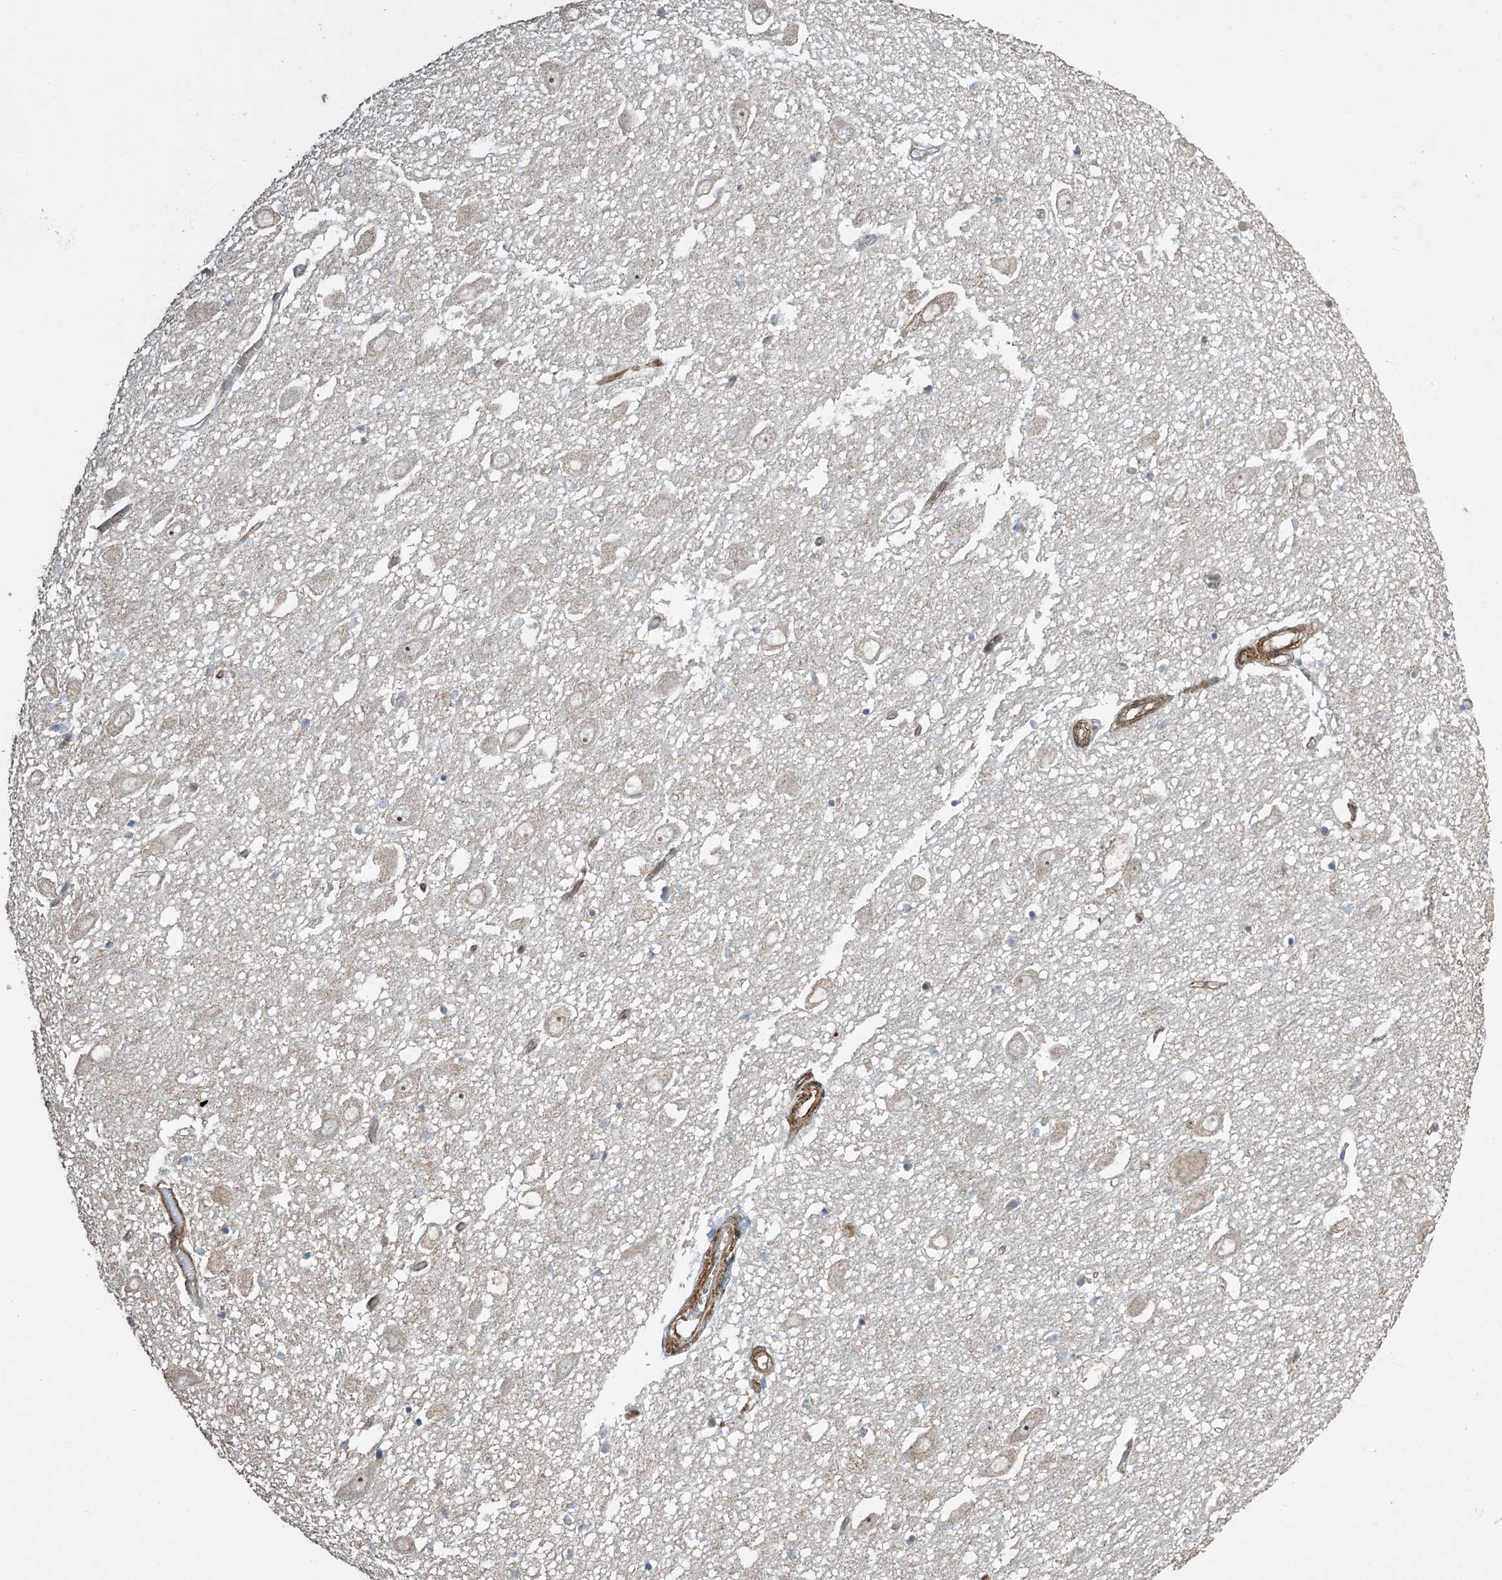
{"staining": {"intensity": "weak", "quantity": "<25%", "location": "cytoplasmic/membranous"}, "tissue": "hippocampus", "cell_type": "Glial cells", "image_type": "normal", "snomed": [{"axis": "morphology", "description": "Normal tissue, NOS"}, {"axis": "topography", "description": "Hippocampus"}], "caption": "Hippocampus was stained to show a protein in brown. There is no significant expression in glial cells. The staining is performed using DAB brown chromogen with nuclei counter-stained in using hematoxylin.", "gene": "AGA", "patient": {"sex": "female", "age": 64}}